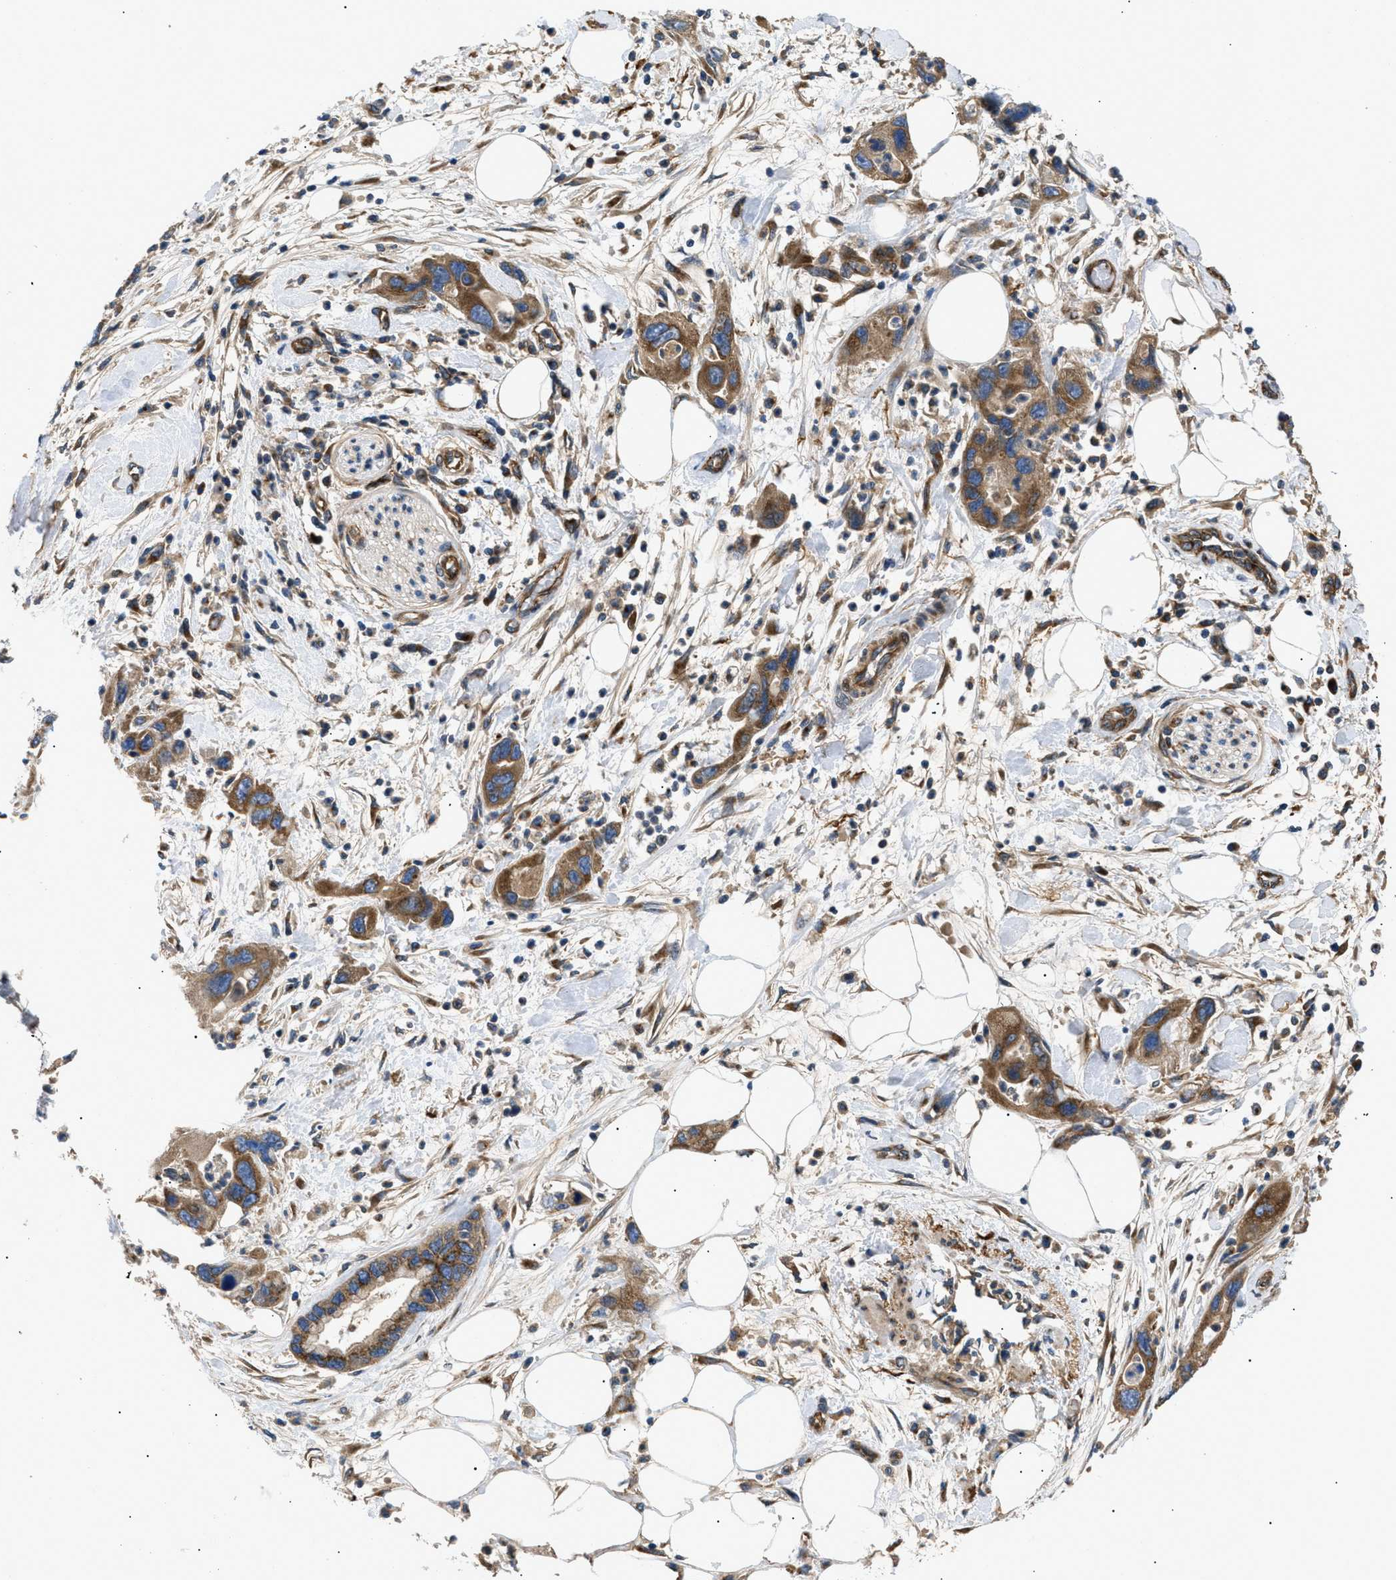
{"staining": {"intensity": "moderate", "quantity": ">75%", "location": "cytoplasmic/membranous"}, "tissue": "pancreatic cancer", "cell_type": "Tumor cells", "image_type": "cancer", "snomed": [{"axis": "morphology", "description": "Normal tissue, NOS"}, {"axis": "morphology", "description": "Adenocarcinoma, NOS"}, {"axis": "topography", "description": "Pancreas"}], "caption": "Immunohistochemical staining of pancreatic cancer (adenocarcinoma) exhibits medium levels of moderate cytoplasmic/membranous protein positivity in about >75% of tumor cells.", "gene": "LYSMD3", "patient": {"sex": "female", "age": 71}}